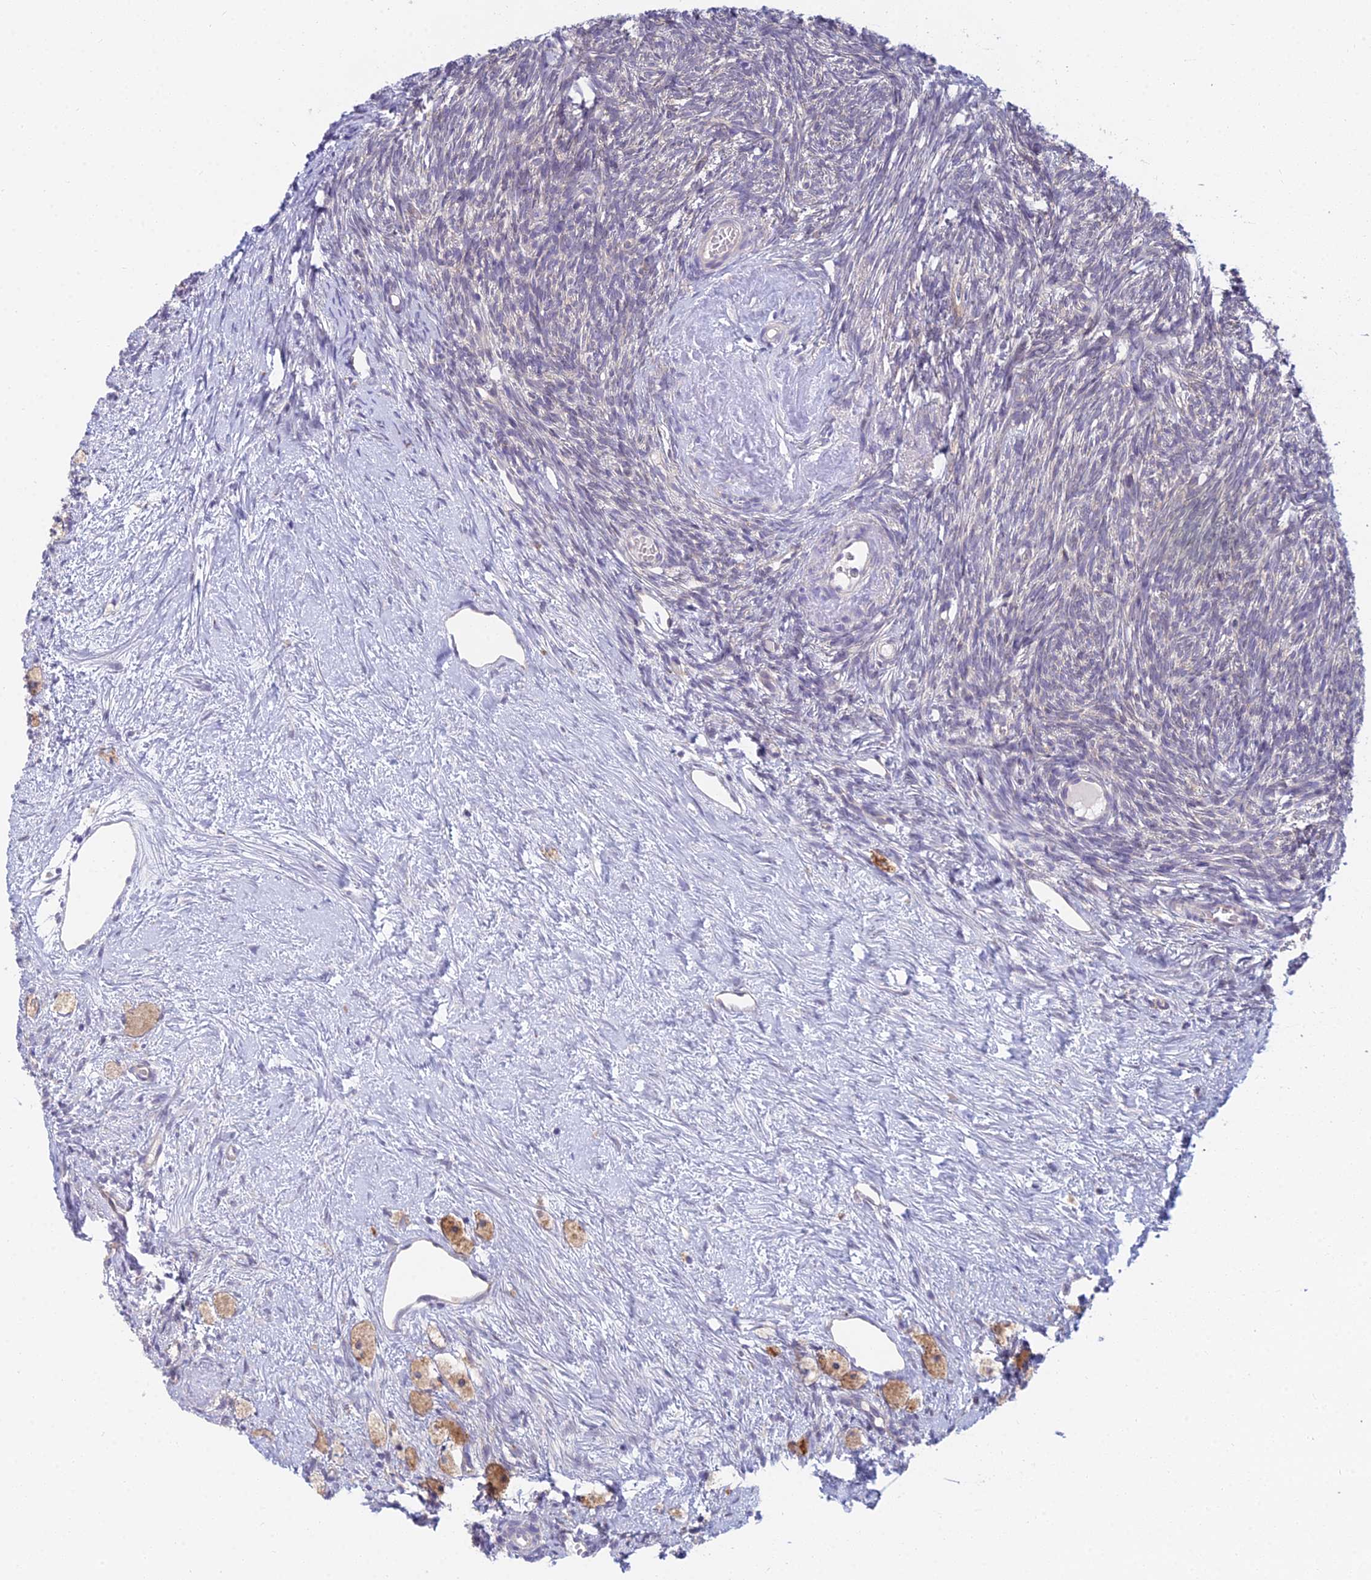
{"staining": {"intensity": "negative", "quantity": "none", "location": "none"}, "tissue": "ovary", "cell_type": "Ovarian stroma cells", "image_type": "normal", "snomed": [{"axis": "morphology", "description": "Normal tissue, NOS"}, {"axis": "topography", "description": "Ovary"}], "caption": "Immunohistochemical staining of benign human ovary demonstrates no significant expression in ovarian stroma cells.", "gene": "METTL26", "patient": {"sex": "female", "age": 51}}